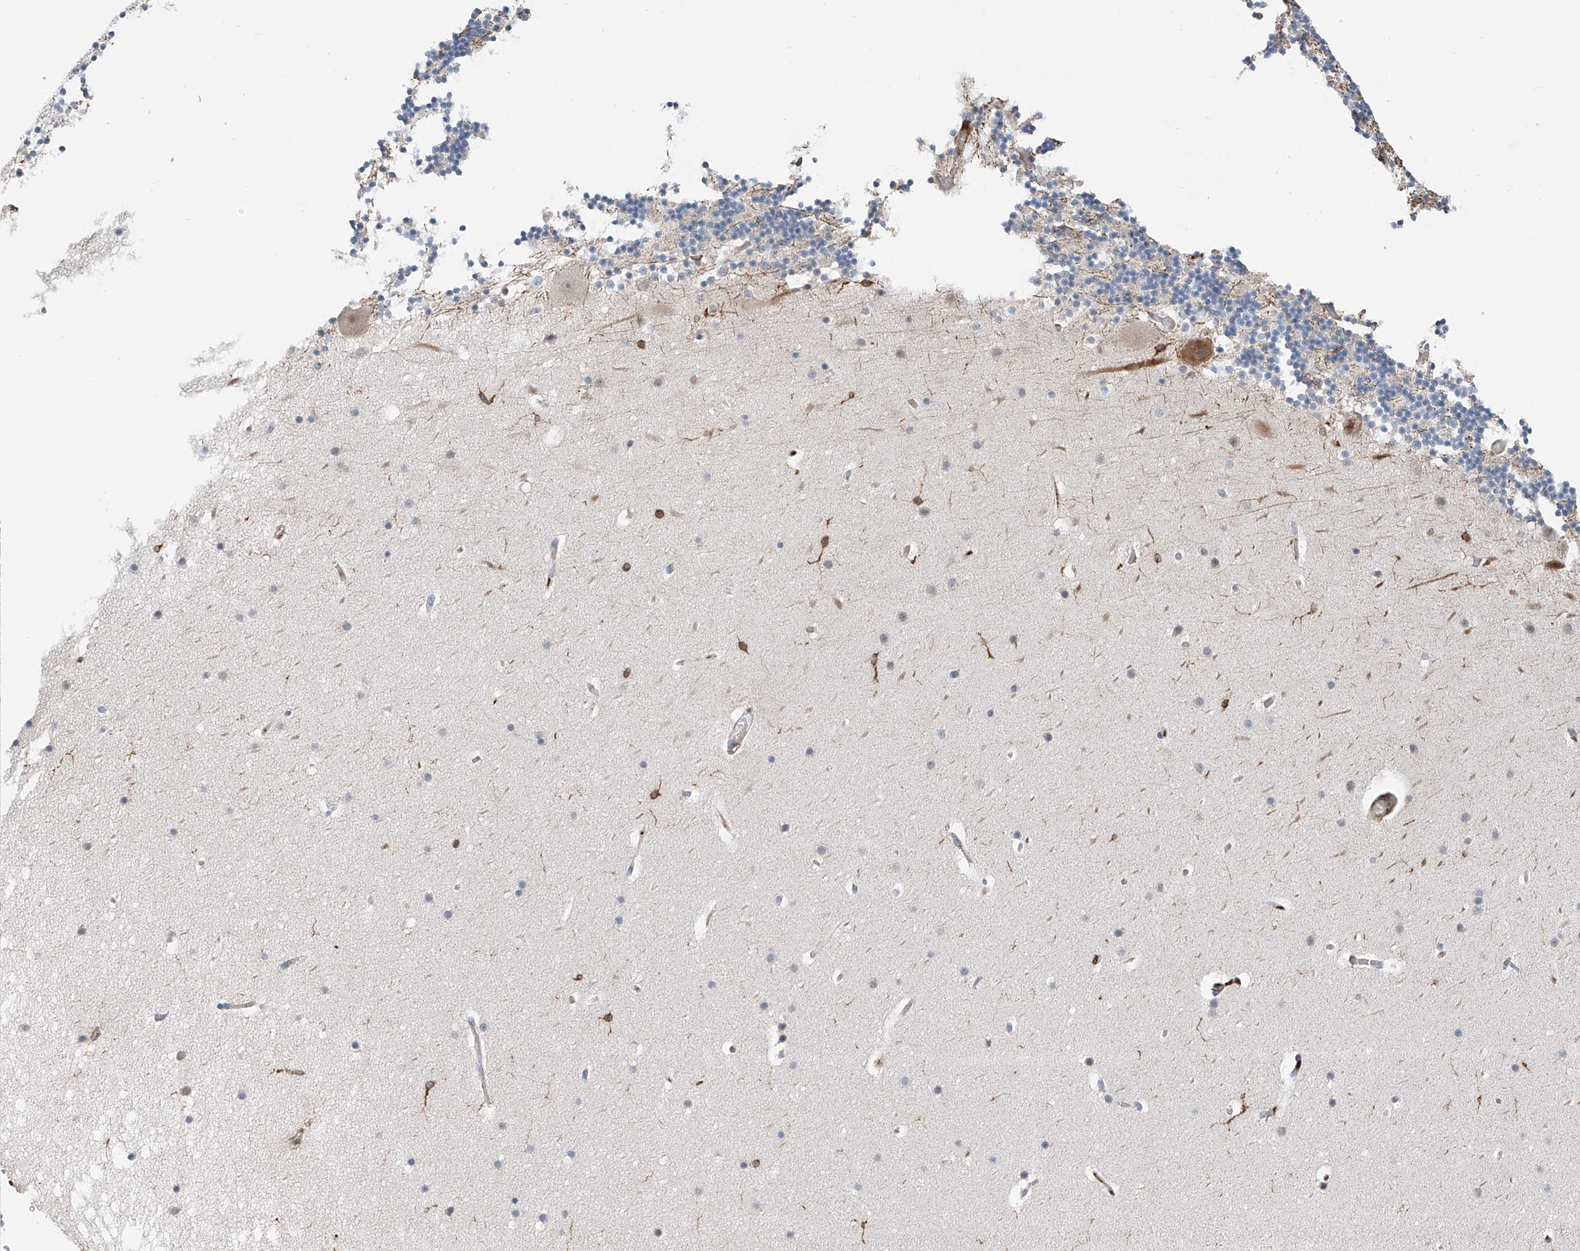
{"staining": {"intensity": "moderate", "quantity": "<25%", "location": "cytoplasmic/membranous"}, "tissue": "cerebellum", "cell_type": "Cells in granular layer", "image_type": "normal", "snomed": [{"axis": "morphology", "description": "Normal tissue, NOS"}, {"axis": "topography", "description": "Cerebellum"}], "caption": "Moderate cytoplasmic/membranous positivity is present in approximately <25% of cells in granular layer in benign cerebellum. Using DAB (3,3'-diaminobenzidine) (brown) and hematoxylin (blue) stains, captured at high magnification using brightfield microscopy.", "gene": "TBXAS1", "patient": {"sex": "male", "age": 57}}